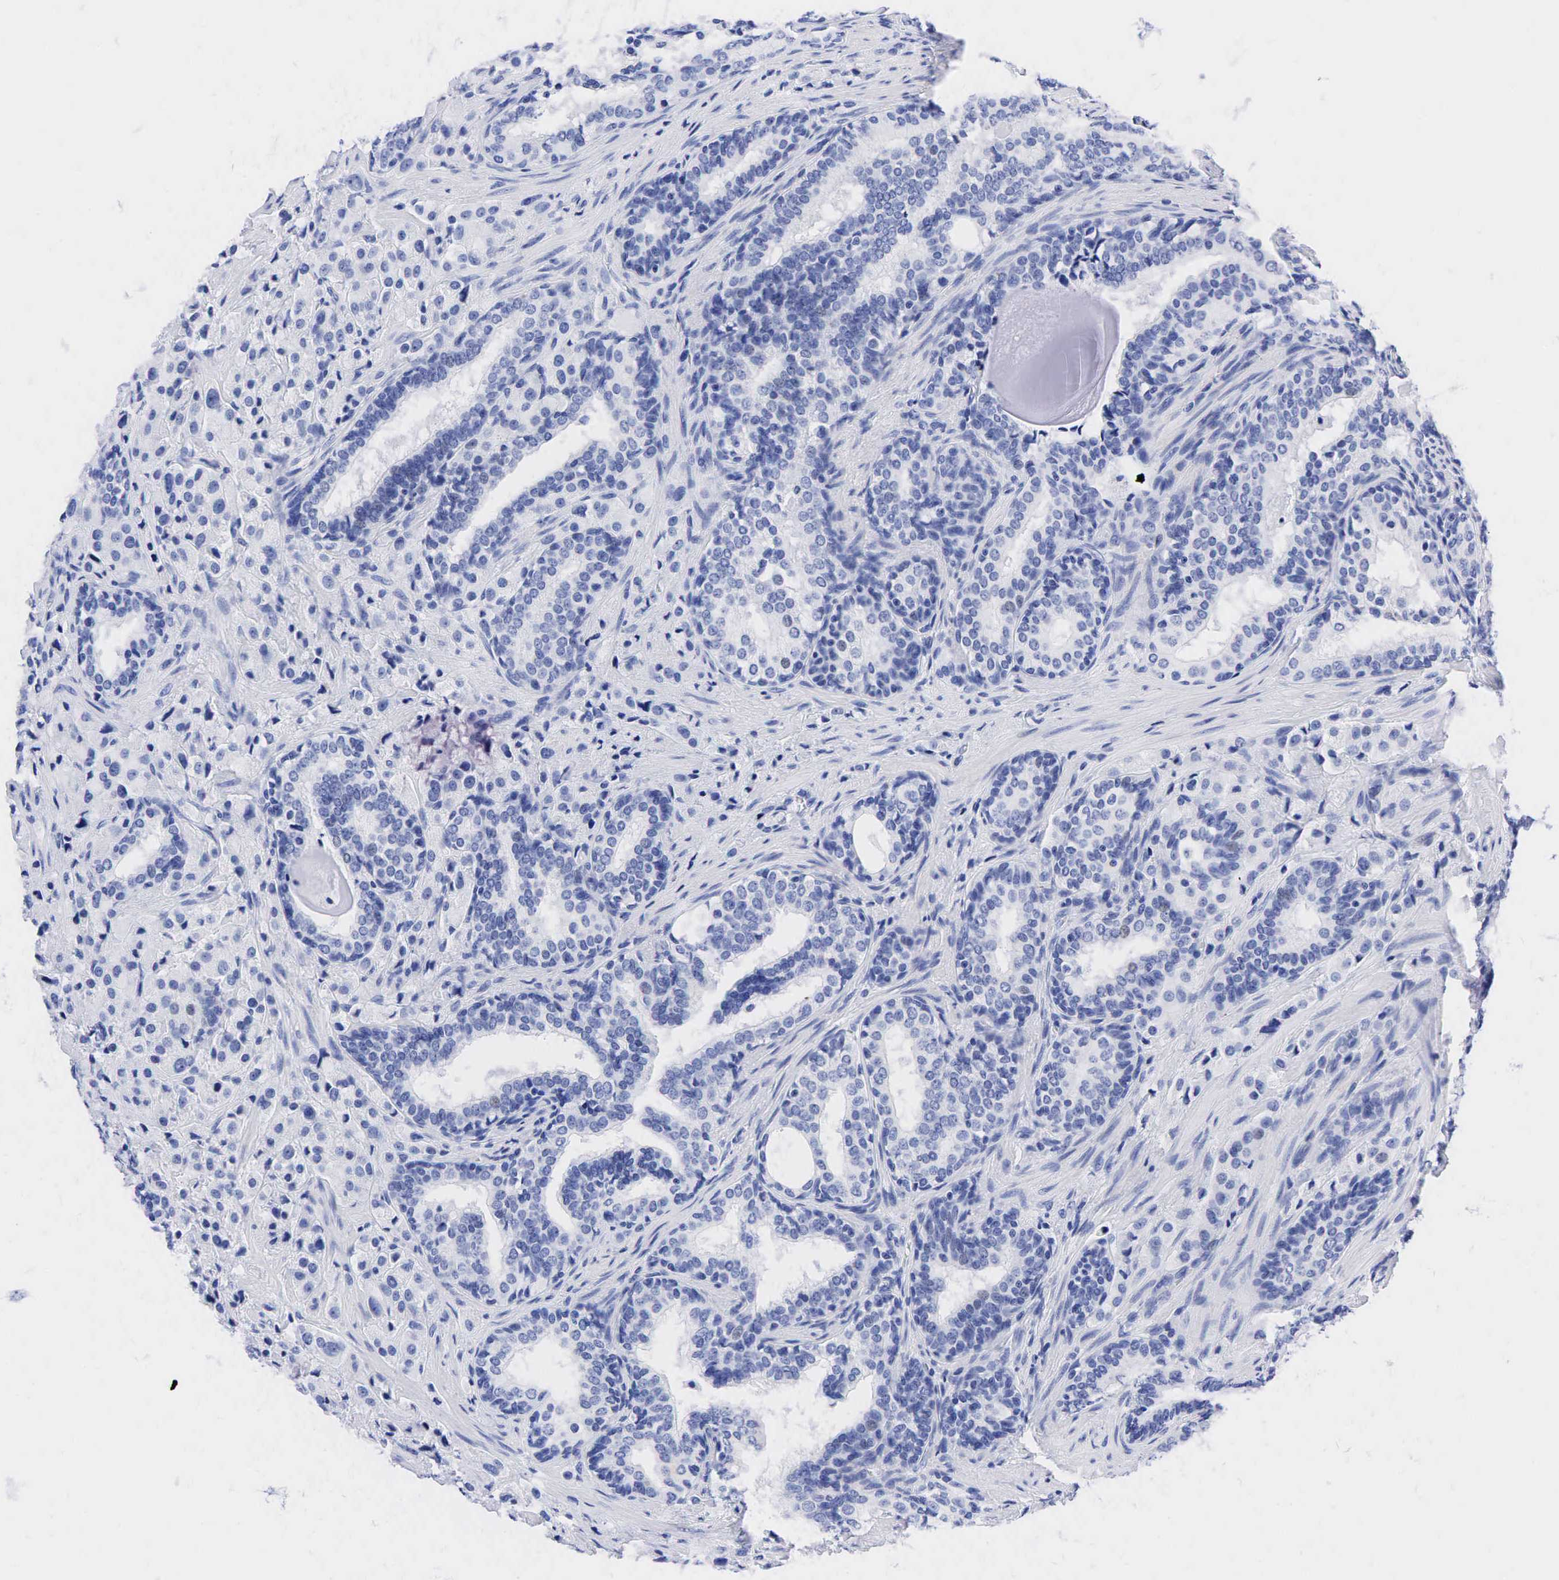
{"staining": {"intensity": "negative", "quantity": "none", "location": "none"}, "tissue": "prostate cancer", "cell_type": "Tumor cells", "image_type": "cancer", "snomed": [{"axis": "morphology", "description": "Adenocarcinoma, Medium grade"}, {"axis": "topography", "description": "Prostate"}], "caption": "Tumor cells show no significant protein expression in prostate adenocarcinoma (medium-grade). (DAB IHC with hematoxylin counter stain).", "gene": "NKX2-1", "patient": {"sex": "male", "age": 70}}